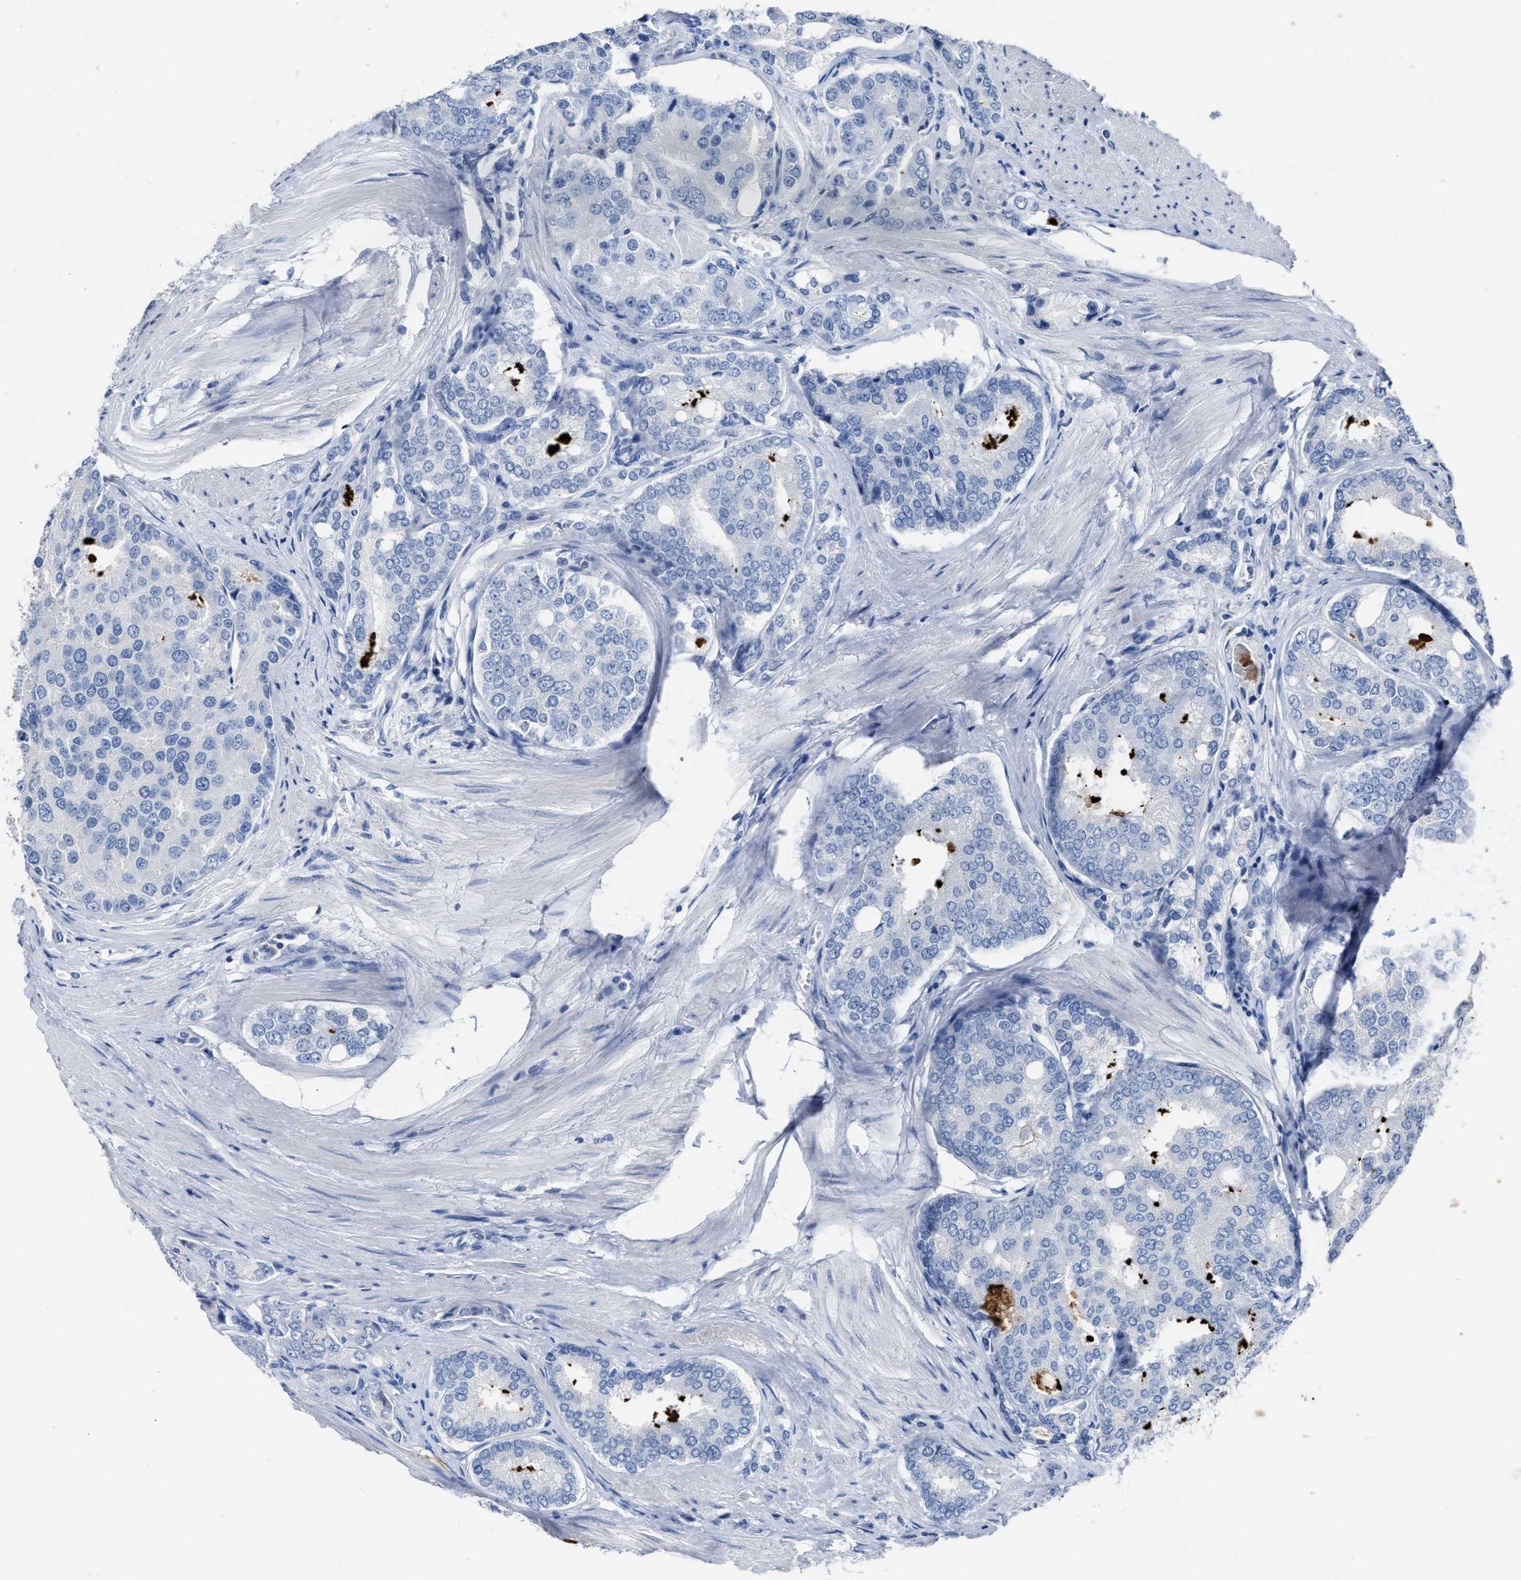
{"staining": {"intensity": "negative", "quantity": "none", "location": "none"}, "tissue": "prostate cancer", "cell_type": "Tumor cells", "image_type": "cancer", "snomed": [{"axis": "morphology", "description": "Adenocarcinoma, High grade"}, {"axis": "topography", "description": "Prostate"}], "caption": "Micrograph shows no protein staining in tumor cells of adenocarcinoma (high-grade) (prostate) tissue.", "gene": "CEACAM5", "patient": {"sex": "male", "age": 50}}